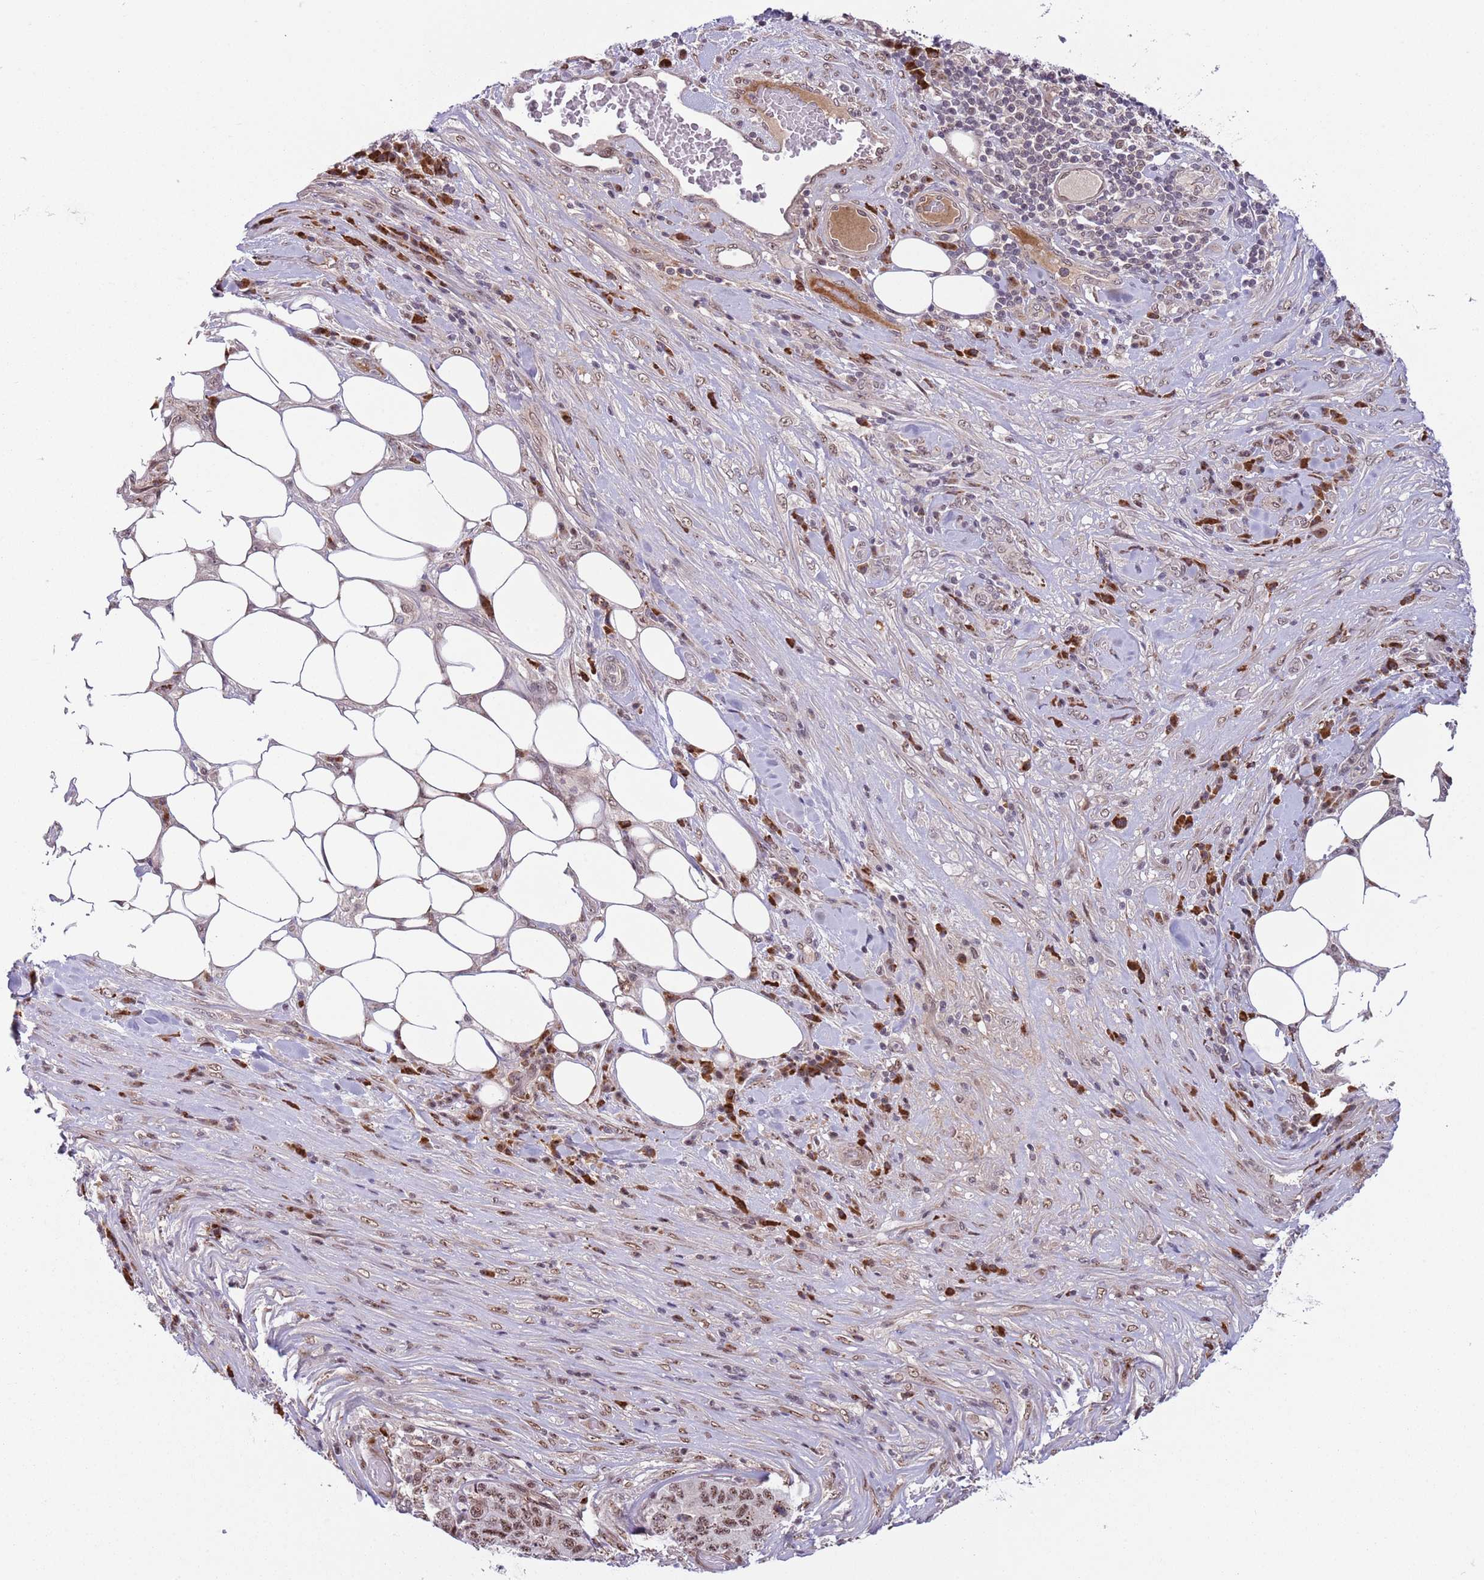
{"staining": {"intensity": "moderate", "quantity": ">75%", "location": "nuclear"}, "tissue": "stomach cancer", "cell_type": "Tumor cells", "image_type": "cancer", "snomed": [{"axis": "morphology", "description": "Adenocarcinoma, NOS"}, {"axis": "topography", "description": "Stomach"}], "caption": "A brown stain shows moderate nuclear staining of a protein in stomach adenocarcinoma tumor cells.", "gene": "SIPA1L3", "patient": {"sex": "male", "age": 71}}